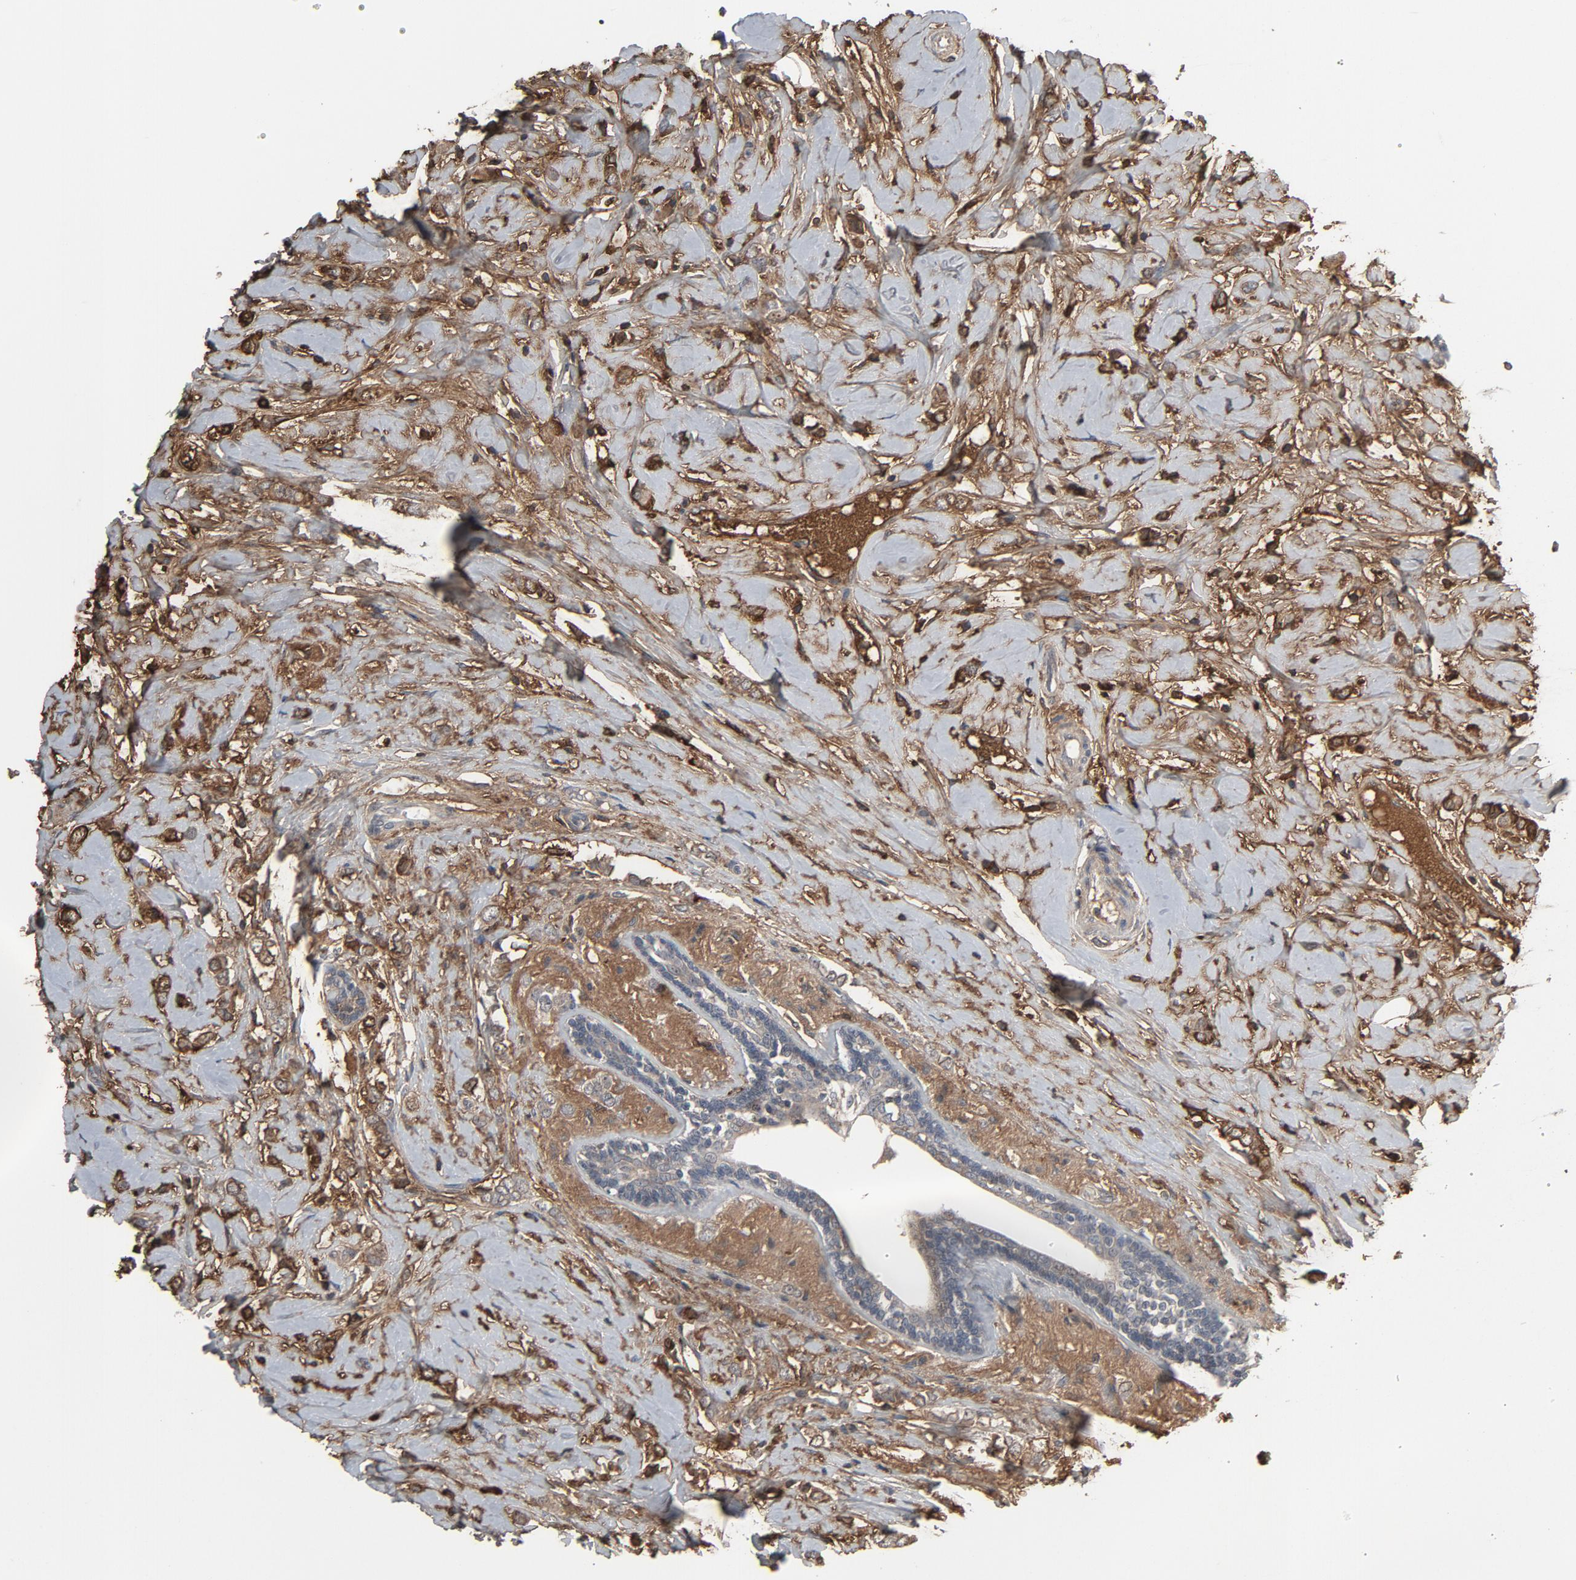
{"staining": {"intensity": "moderate", "quantity": ">75%", "location": "cytoplasmic/membranous"}, "tissue": "breast cancer", "cell_type": "Tumor cells", "image_type": "cancer", "snomed": [{"axis": "morphology", "description": "Normal tissue, NOS"}, {"axis": "morphology", "description": "Lobular carcinoma"}, {"axis": "topography", "description": "Breast"}], "caption": "Breast cancer was stained to show a protein in brown. There is medium levels of moderate cytoplasmic/membranous positivity in about >75% of tumor cells.", "gene": "PDZD4", "patient": {"sex": "female", "age": 47}}